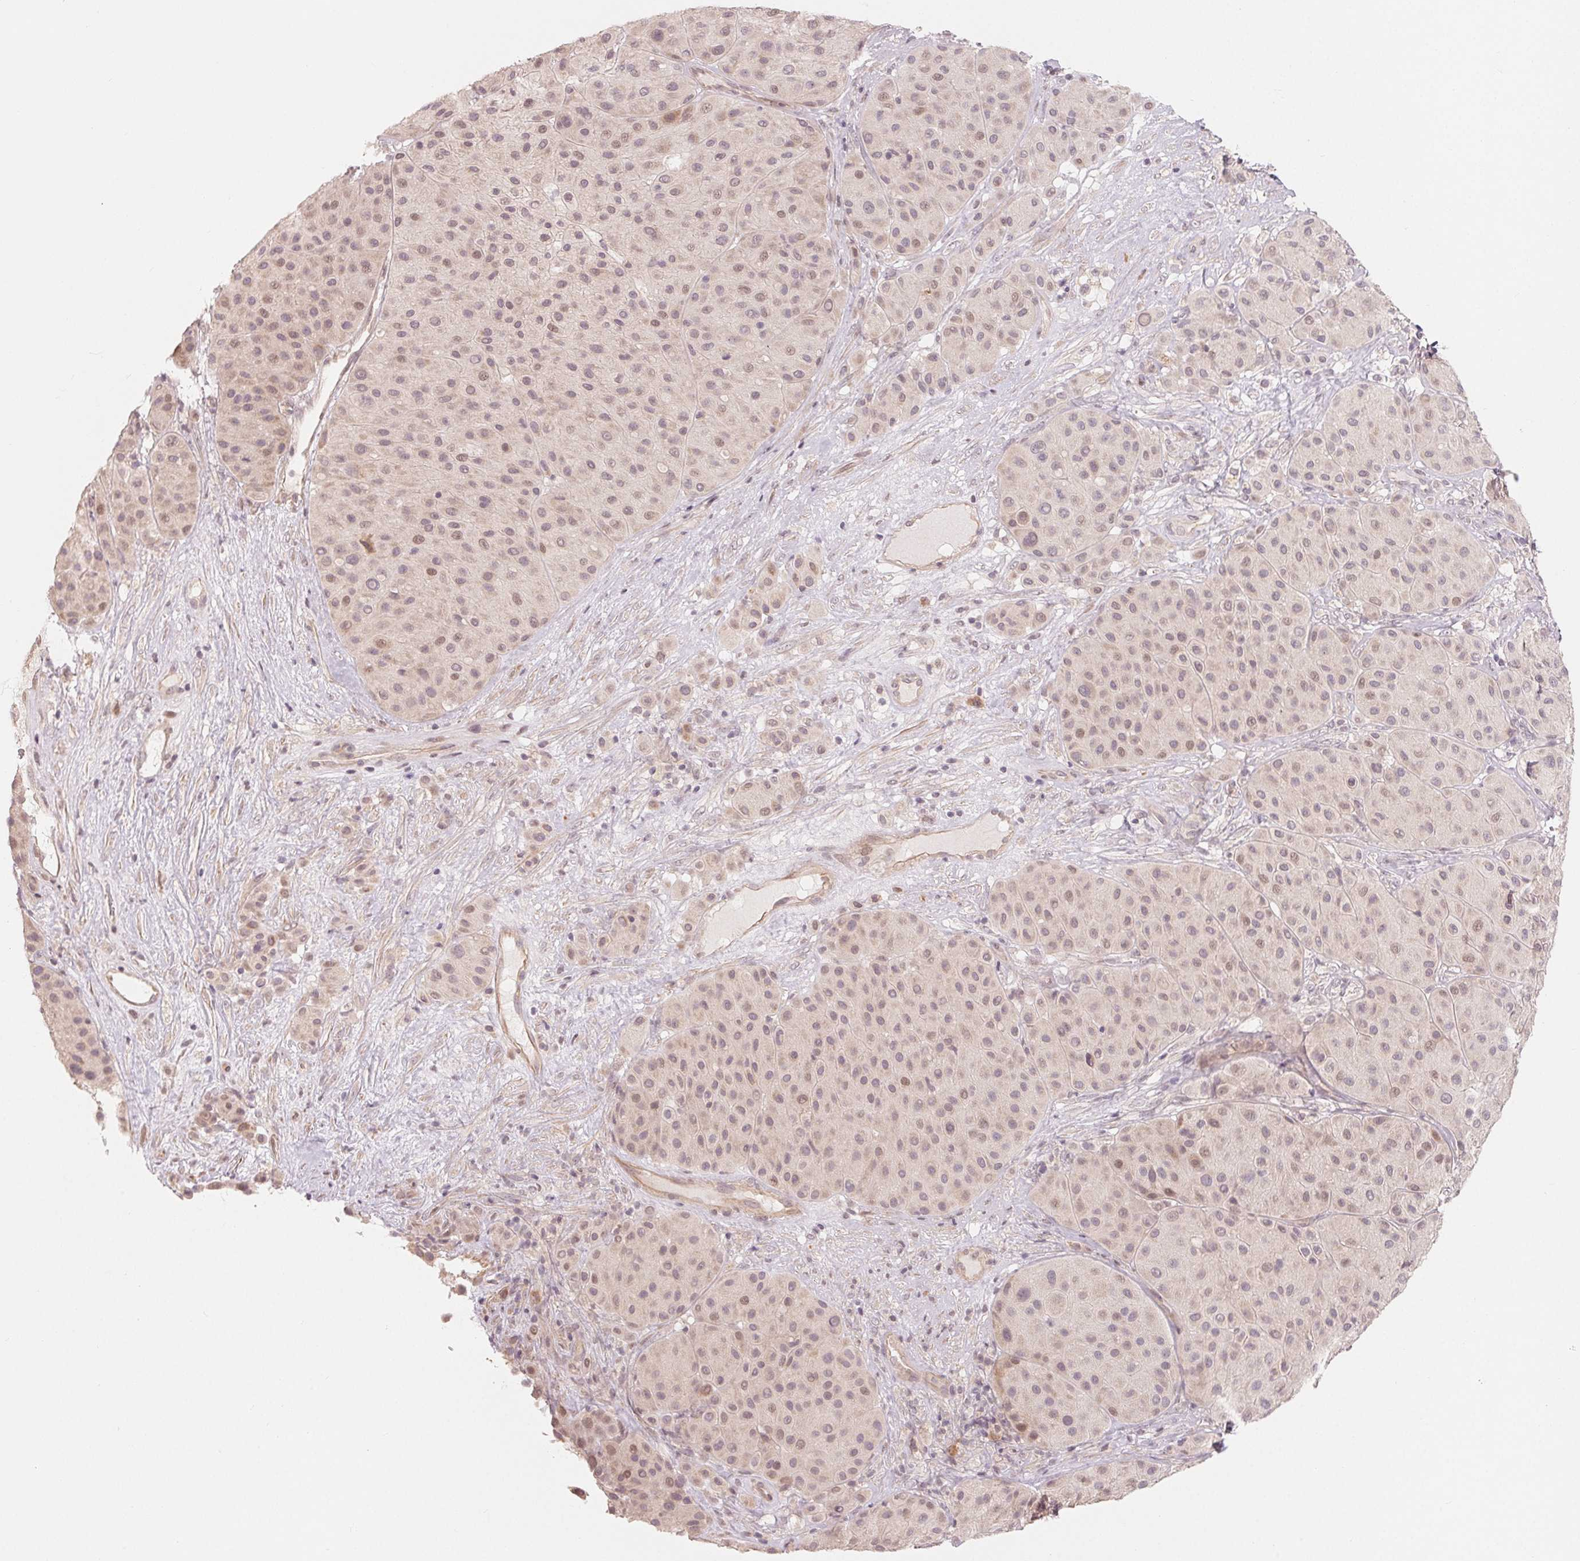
{"staining": {"intensity": "weak", "quantity": "25%-75%", "location": "nuclear"}, "tissue": "melanoma", "cell_type": "Tumor cells", "image_type": "cancer", "snomed": [{"axis": "morphology", "description": "Malignant melanoma, Metastatic site"}, {"axis": "topography", "description": "Smooth muscle"}], "caption": "IHC of melanoma reveals low levels of weak nuclear positivity in approximately 25%-75% of tumor cells.", "gene": "DENND2C", "patient": {"sex": "male", "age": 41}}